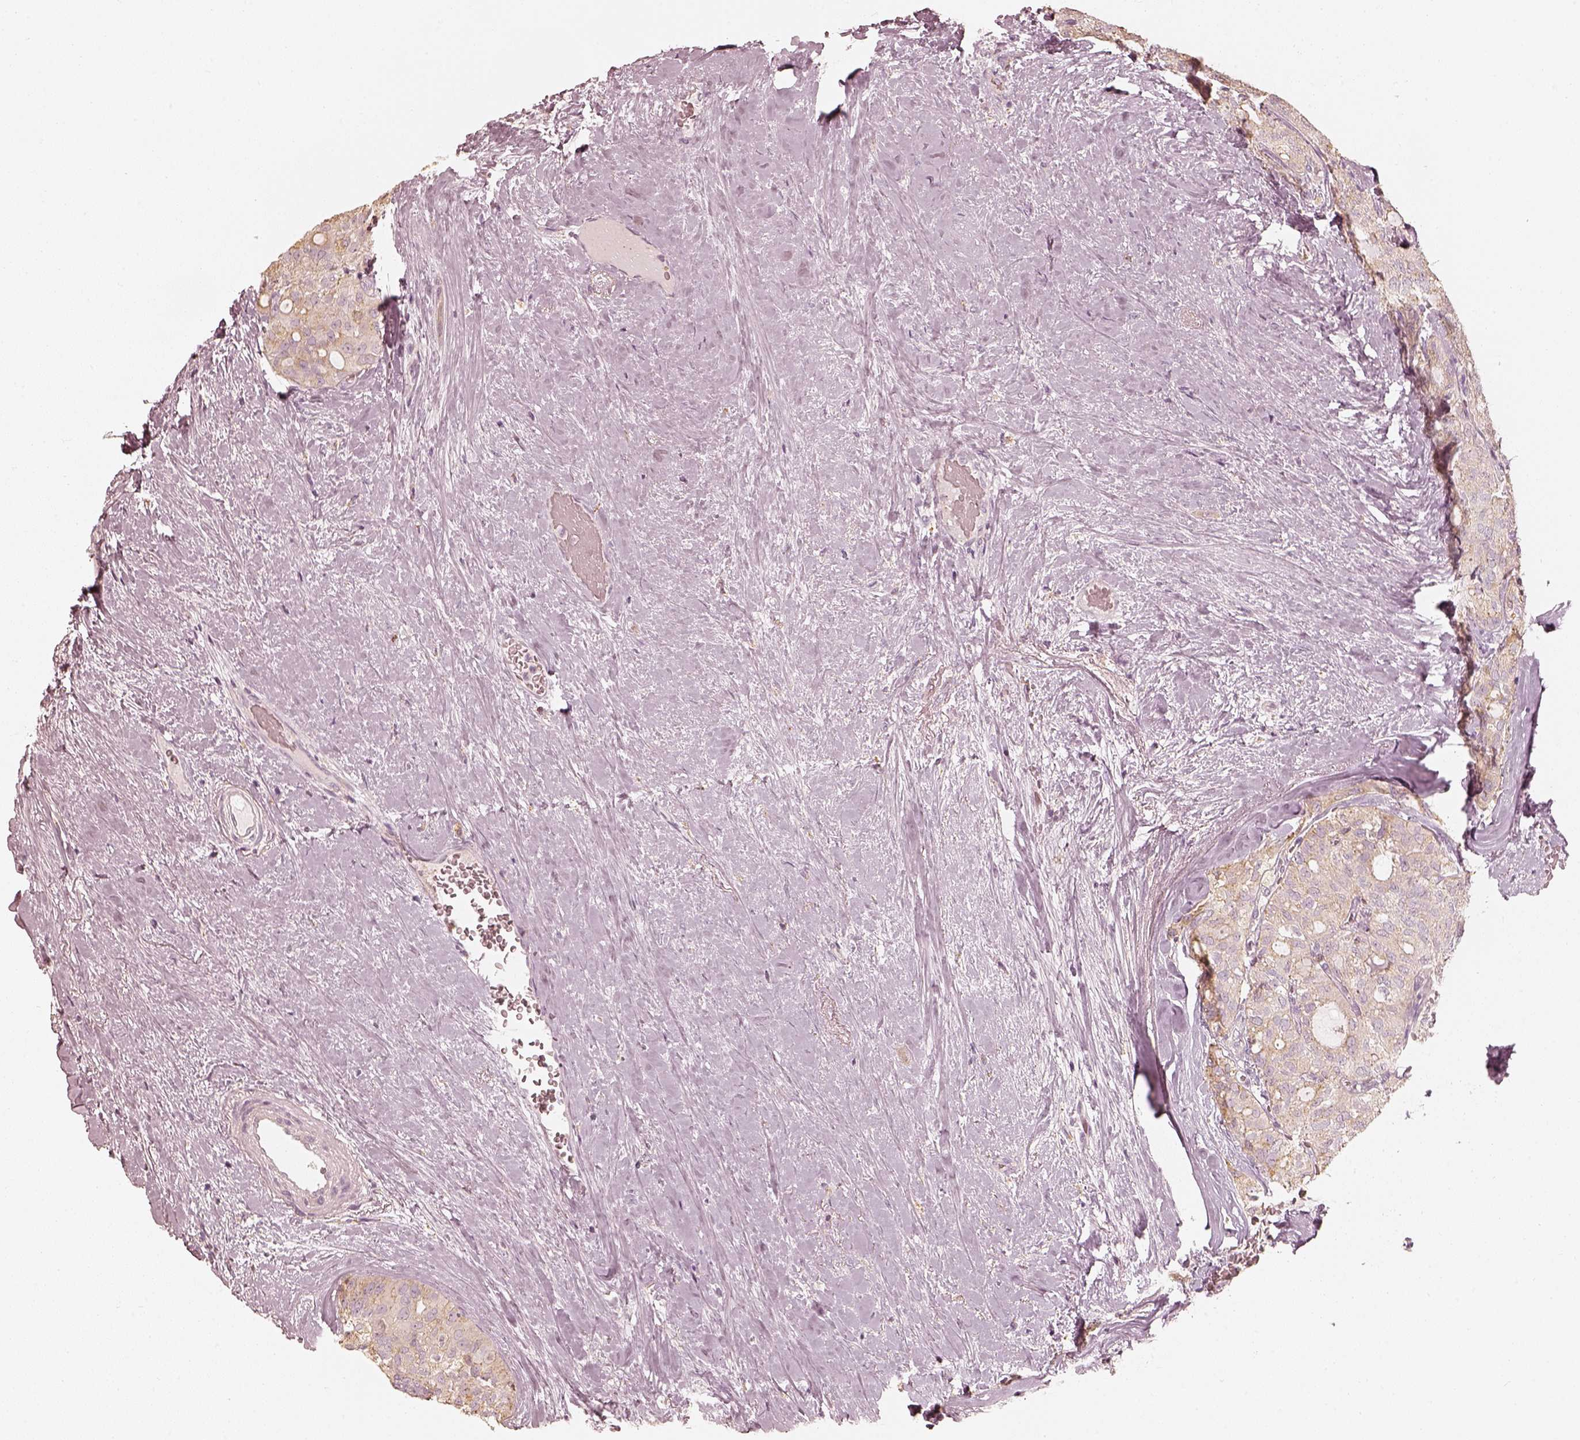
{"staining": {"intensity": "weak", "quantity": "25%-75%", "location": "cytoplasmic/membranous"}, "tissue": "thyroid cancer", "cell_type": "Tumor cells", "image_type": "cancer", "snomed": [{"axis": "morphology", "description": "Follicular adenoma carcinoma, NOS"}, {"axis": "topography", "description": "Thyroid gland"}], "caption": "Thyroid follicular adenoma carcinoma stained with a brown dye displays weak cytoplasmic/membranous positive staining in approximately 25%-75% of tumor cells.", "gene": "FMNL2", "patient": {"sex": "male", "age": 75}}